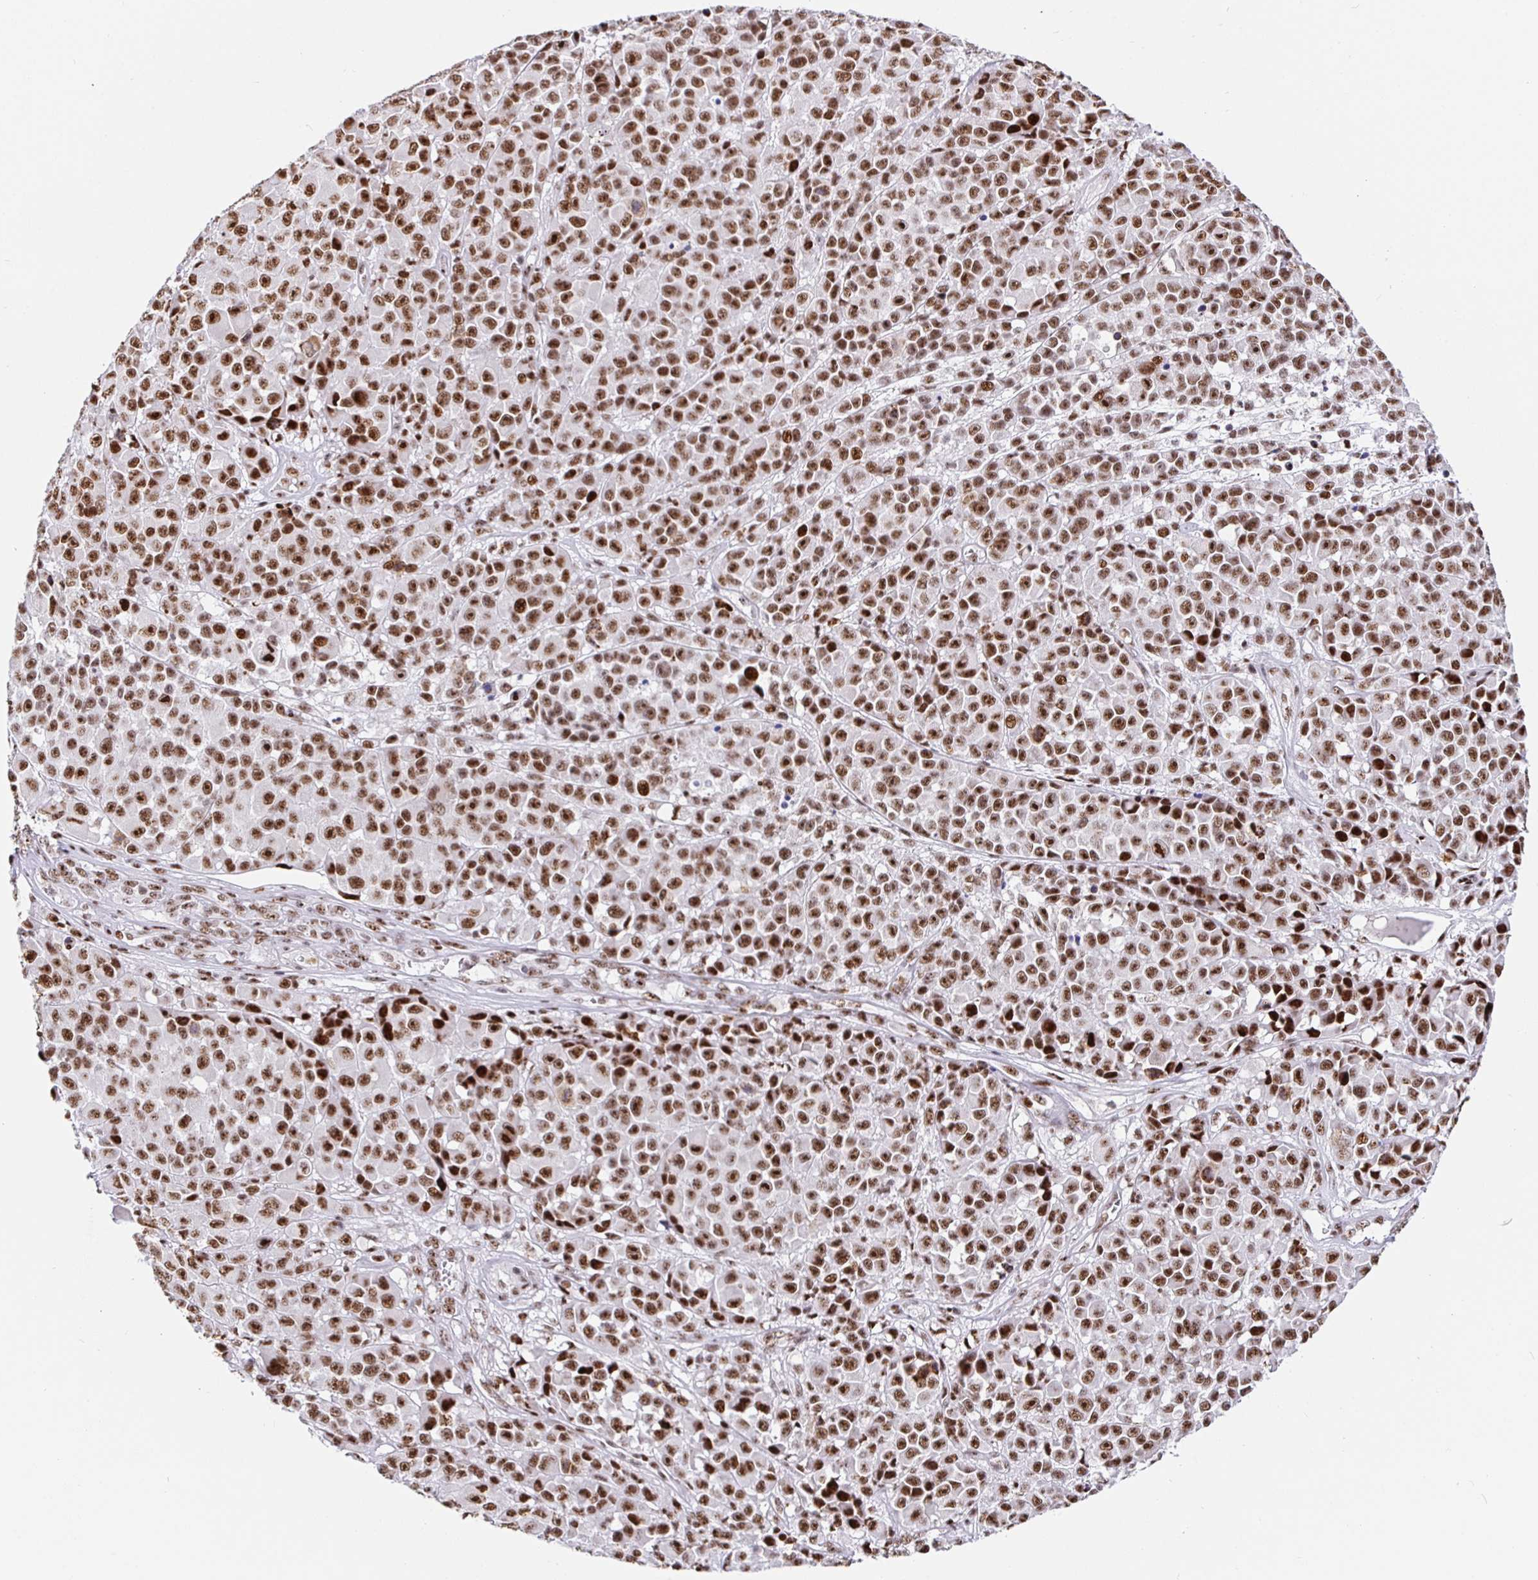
{"staining": {"intensity": "strong", "quantity": ">75%", "location": "nuclear"}, "tissue": "melanoma", "cell_type": "Tumor cells", "image_type": "cancer", "snomed": [{"axis": "morphology", "description": "Malignant melanoma, NOS"}, {"axis": "topography", "description": "Skin"}, {"axis": "topography", "description": "Skin of back"}], "caption": "A histopathology image of malignant melanoma stained for a protein demonstrates strong nuclear brown staining in tumor cells.", "gene": "SETD5", "patient": {"sex": "male", "age": 91}}